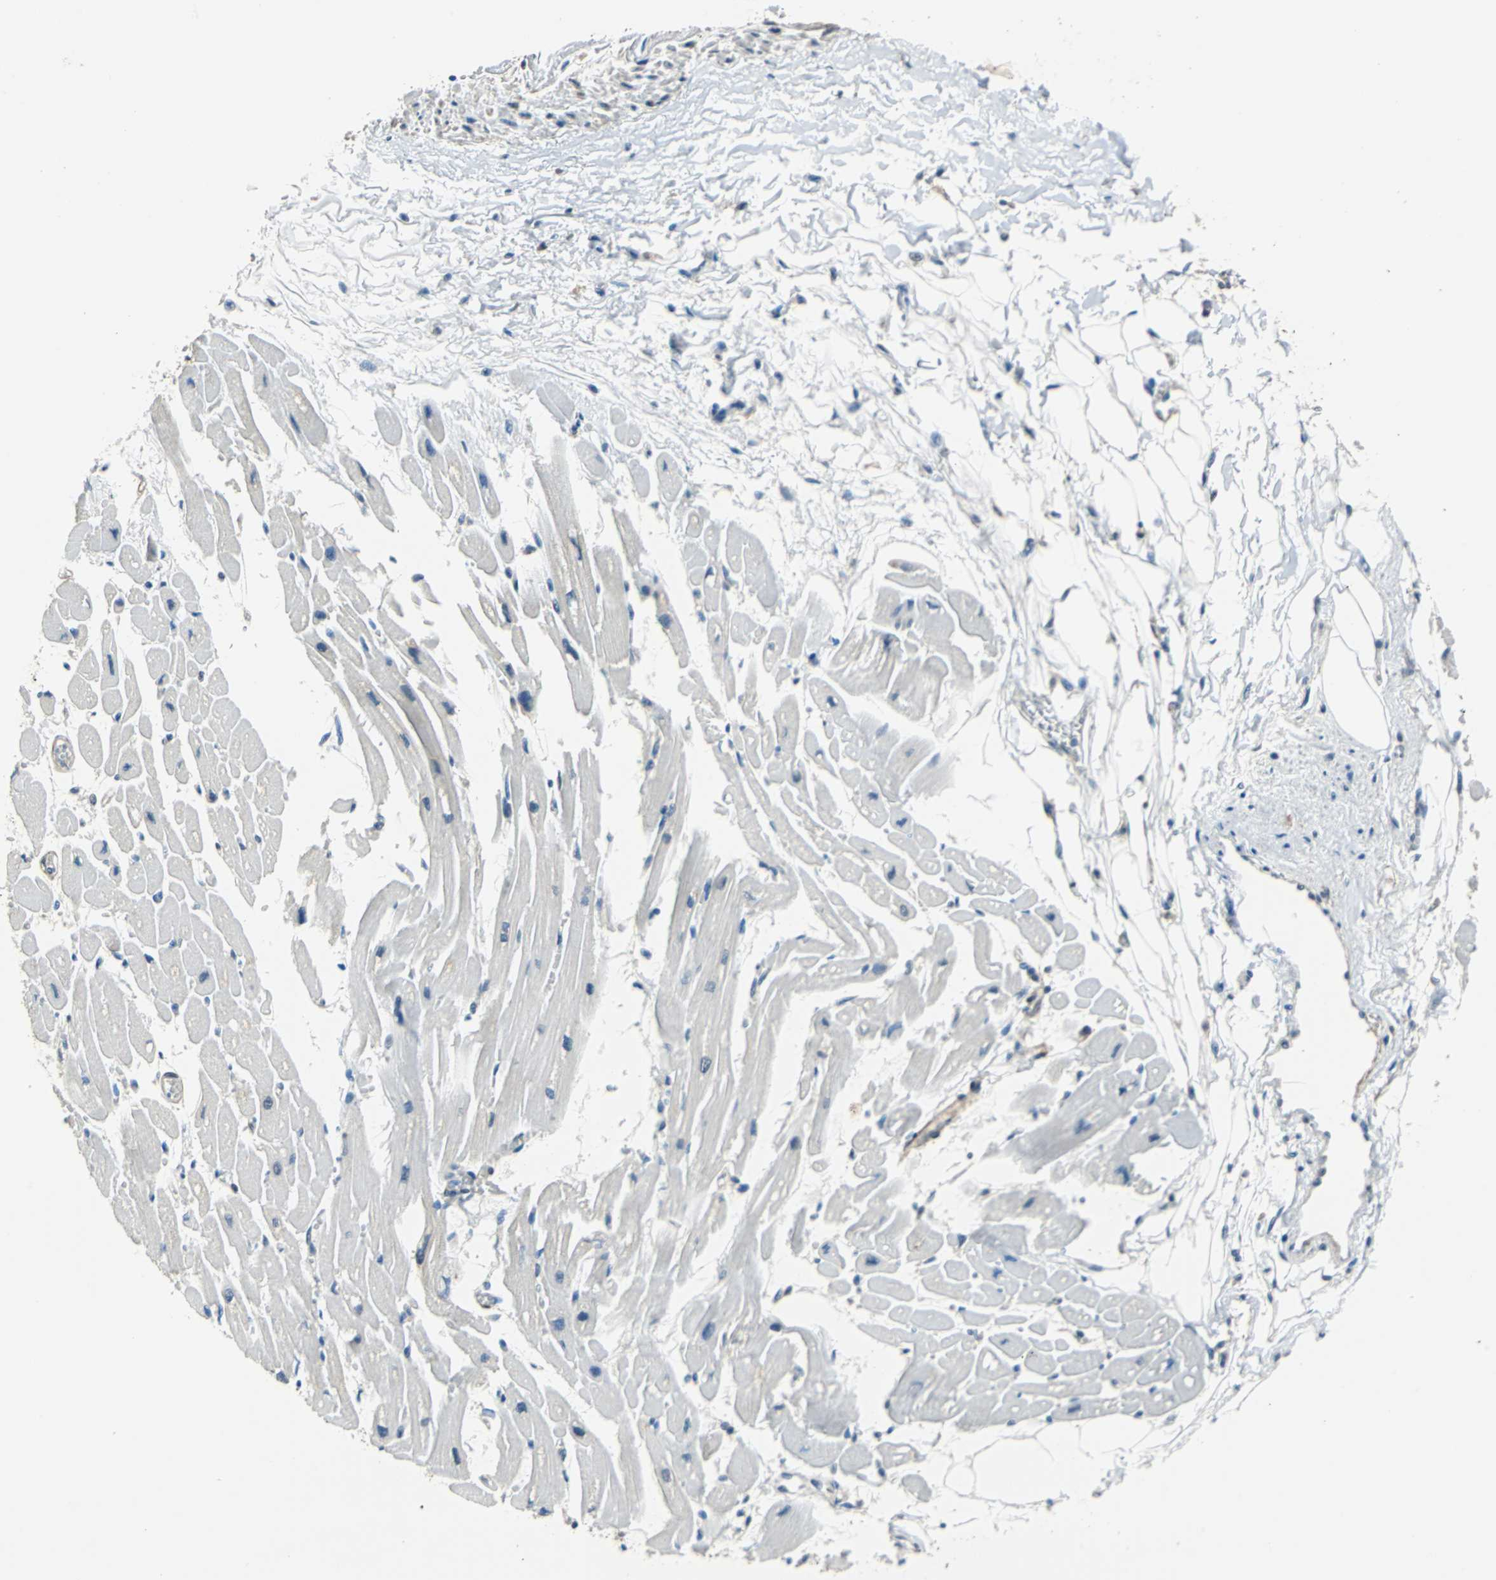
{"staining": {"intensity": "negative", "quantity": "none", "location": "none"}, "tissue": "heart muscle", "cell_type": "Cardiomyocytes", "image_type": "normal", "snomed": [{"axis": "morphology", "description": "Normal tissue, NOS"}, {"axis": "topography", "description": "Heart"}], "caption": "High power microscopy histopathology image of an IHC image of normal heart muscle, revealing no significant positivity in cardiomyocytes.", "gene": "FKBP4", "patient": {"sex": "female", "age": 54}}